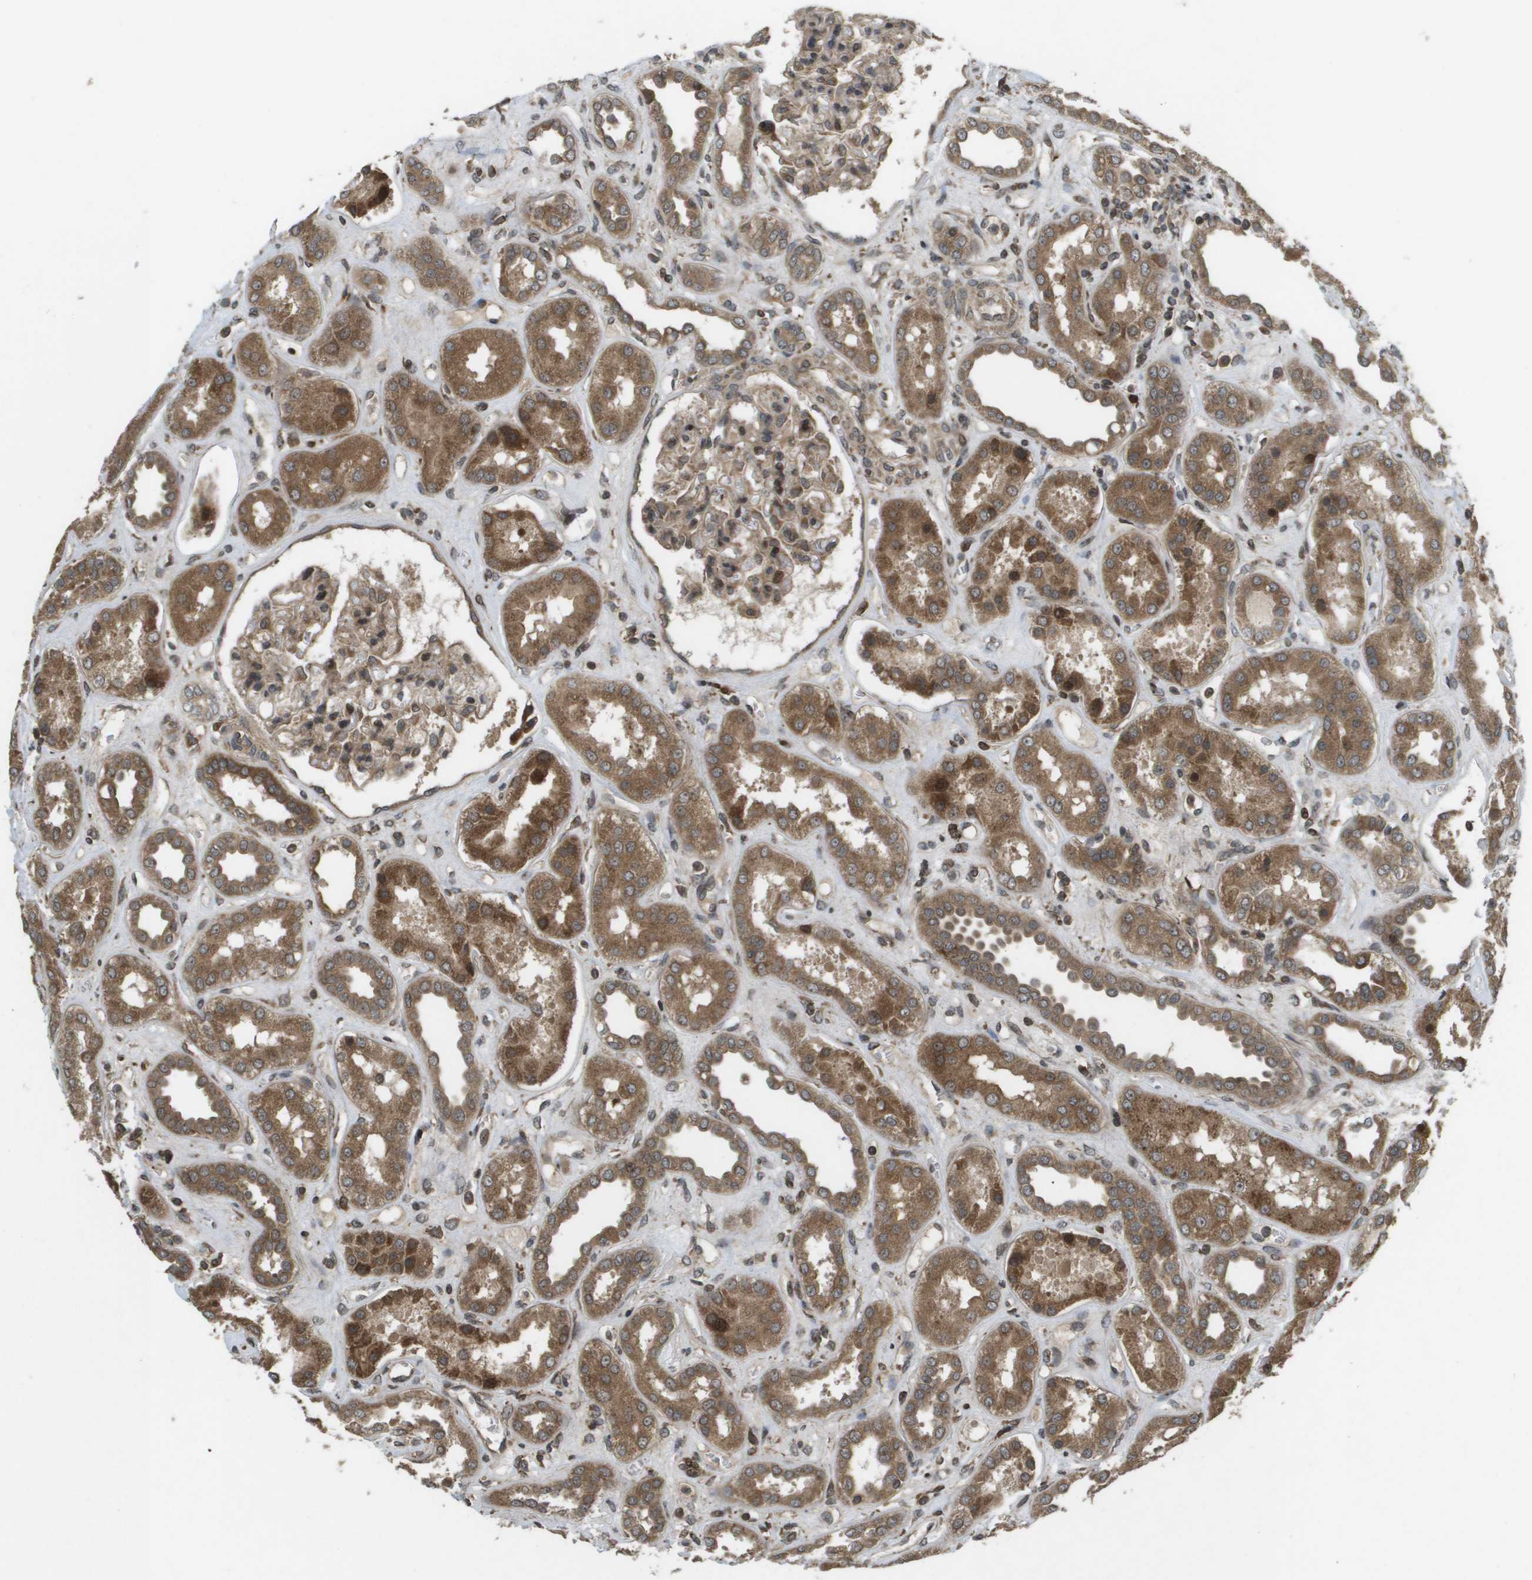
{"staining": {"intensity": "moderate", "quantity": ">75%", "location": "cytoplasmic/membranous,nuclear"}, "tissue": "kidney", "cell_type": "Cells in glomeruli", "image_type": "normal", "snomed": [{"axis": "morphology", "description": "Normal tissue, NOS"}, {"axis": "topography", "description": "Kidney"}], "caption": "This histopathology image shows immunohistochemistry (IHC) staining of unremarkable kidney, with medium moderate cytoplasmic/membranous,nuclear expression in approximately >75% of cells in glomeruli.", "gene": "KIF11", "patient": {"sex": "male", "age": 59}}